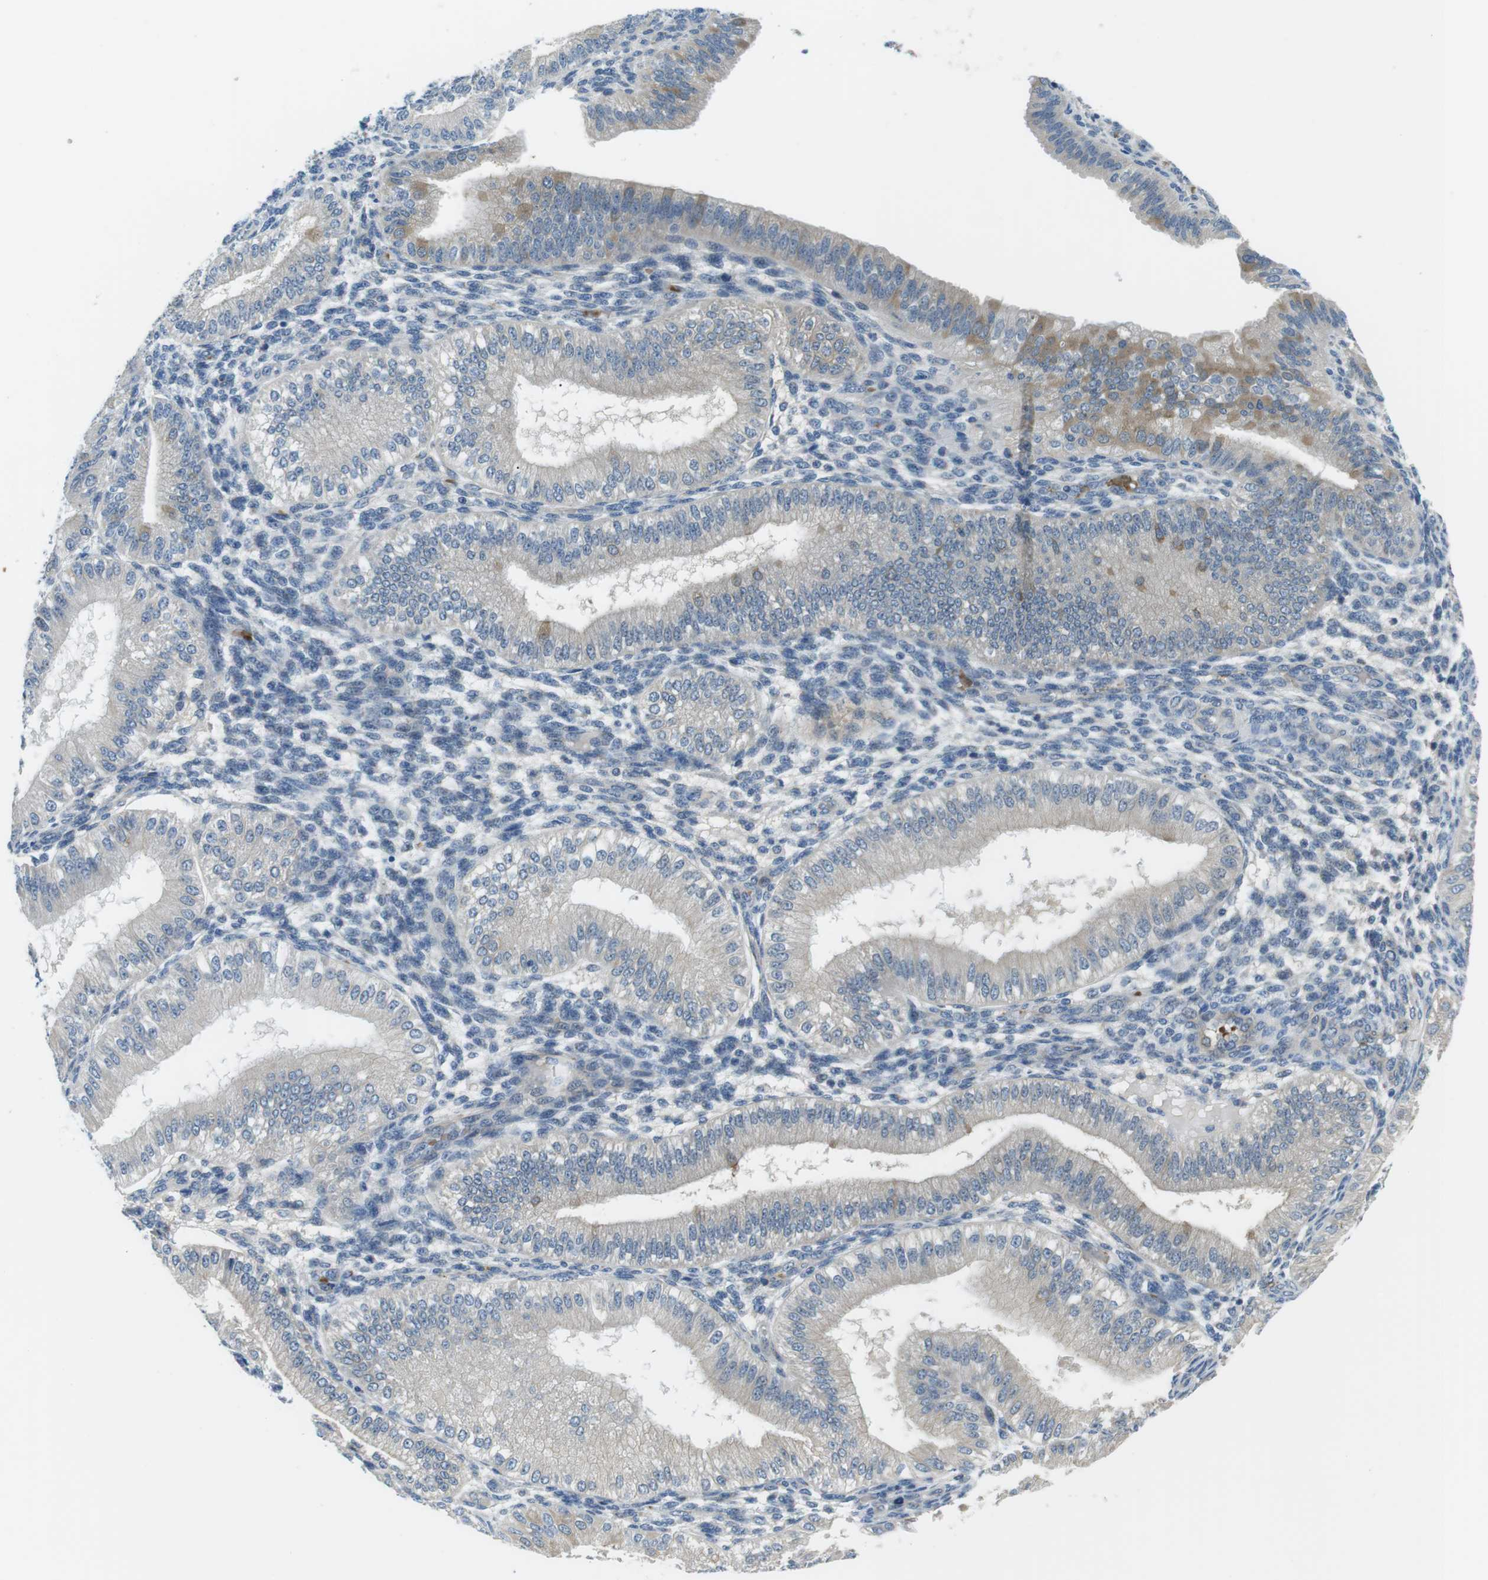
{"staining": {"intensity": "moderate", "quantity": "<25%", "location": "cytoplasmic/membranous"}, "tissue": "endometrium", "cell_type": "Cells in endometrial stroma", "image_type": "normal", "snomed": [{"axis": "morphology", "description": "Normal tissue, NOS"}, {"axis": "topography", "description": "Endometrium"}], "caption": "Endometrium stained with immunohistochemistry reveals moderate cytoplasmic/membranous expression in about <25% of cells in endometrial stroma. (brown staining indicates protein expression, while blue staining denotes nuclei).", "gene": "WSCD1", "patient": {"sex": "female", "age": 39}}